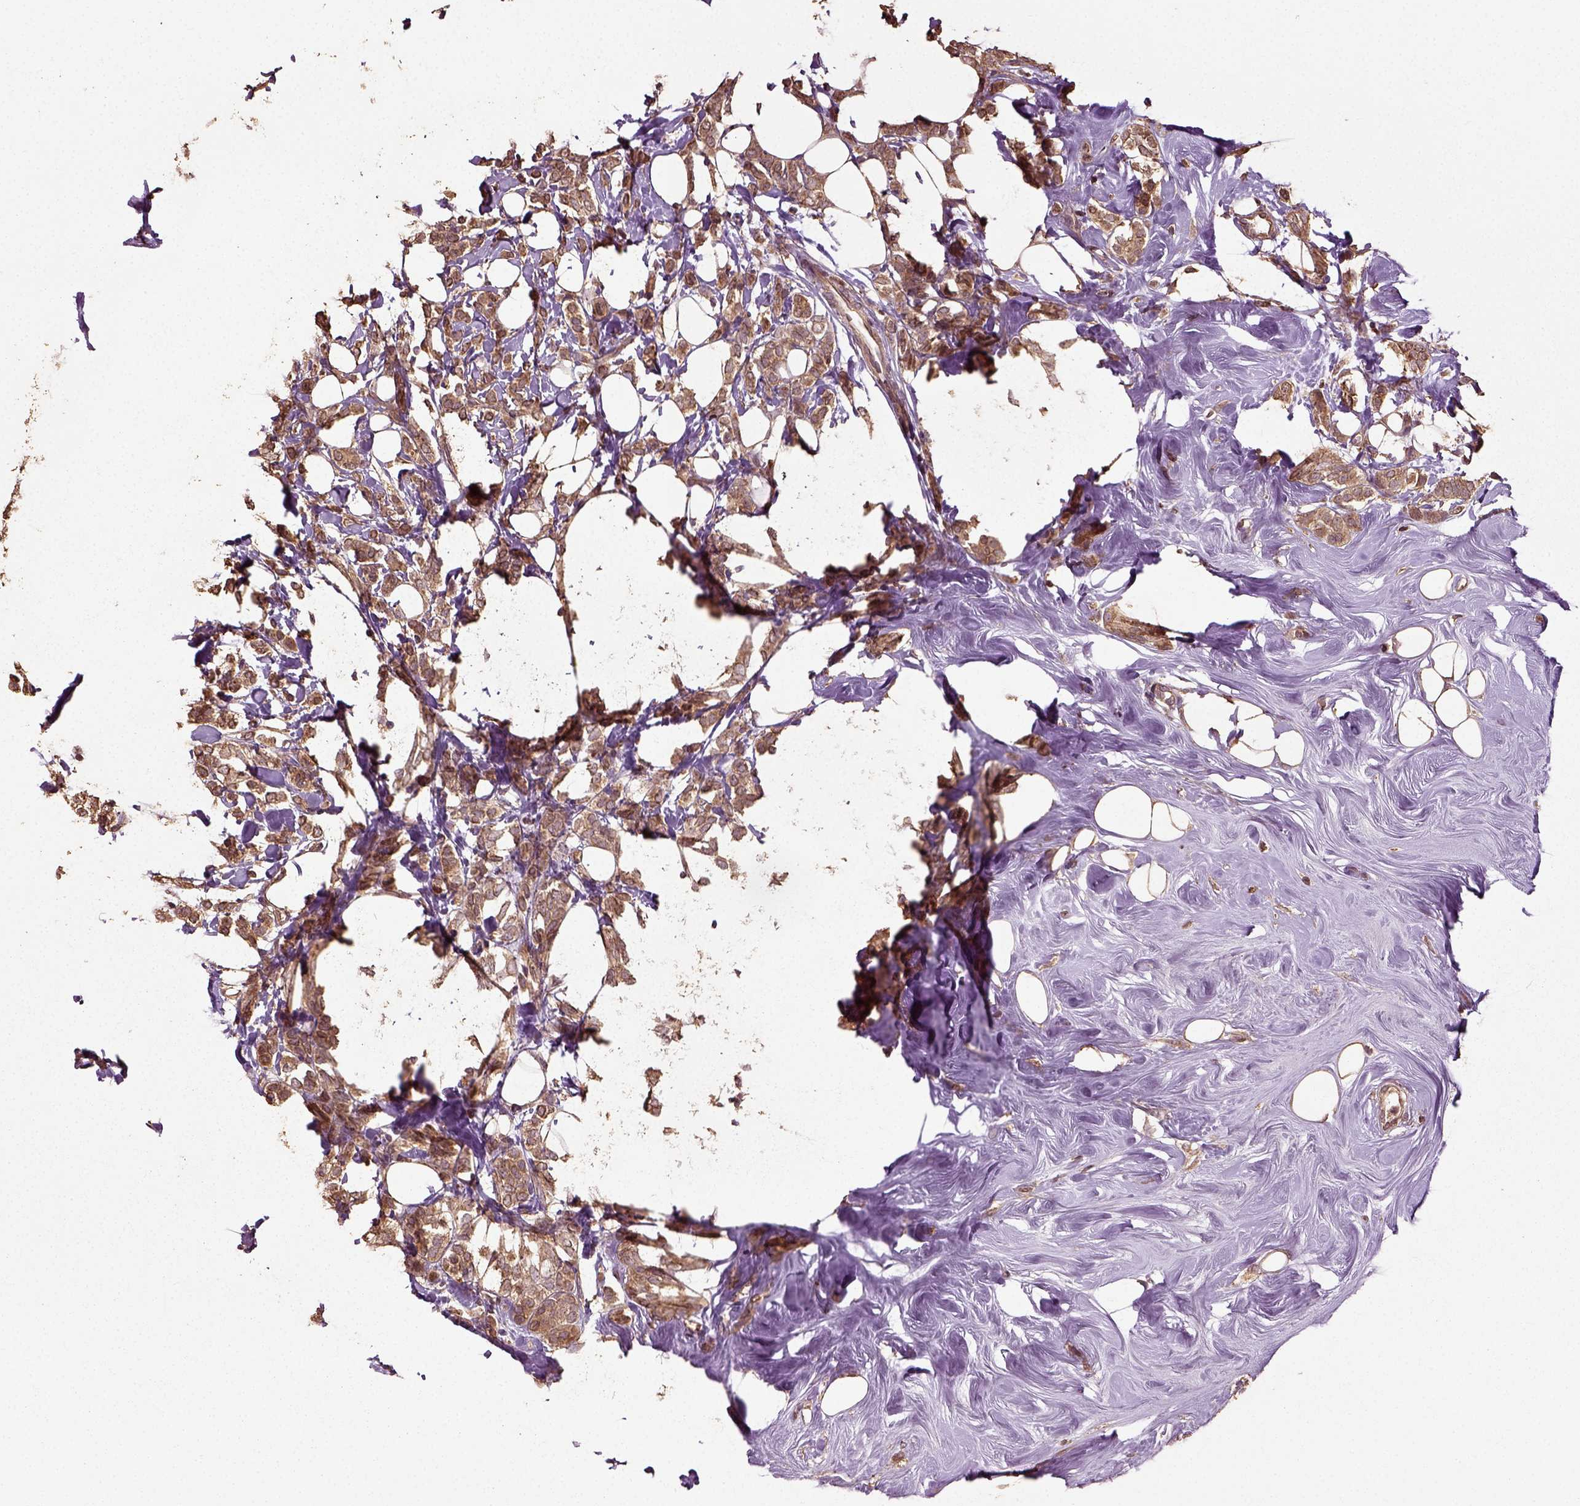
{"staining": {"intensity": "moderate", "quantity": ">75%", "location": "cytoplasmic/membranous"}, "tissue": "breast cancer", "cell_type": "Tumor cells", "image_type": "cancer", "snomed": [{"axis": "morphology", "description": "Lobular carcinoma"}, {"axis": "topography", "description": "Breast"}], "caption": "Immunohistochemical staining of human lobular carcinoma (breast) exhibits moderate cytoplasmic/membranous protein positivity in approximately >75% of tumor cells.", "gene": "ERV3-1", "patient": {"sex": "female", "age": 49}}